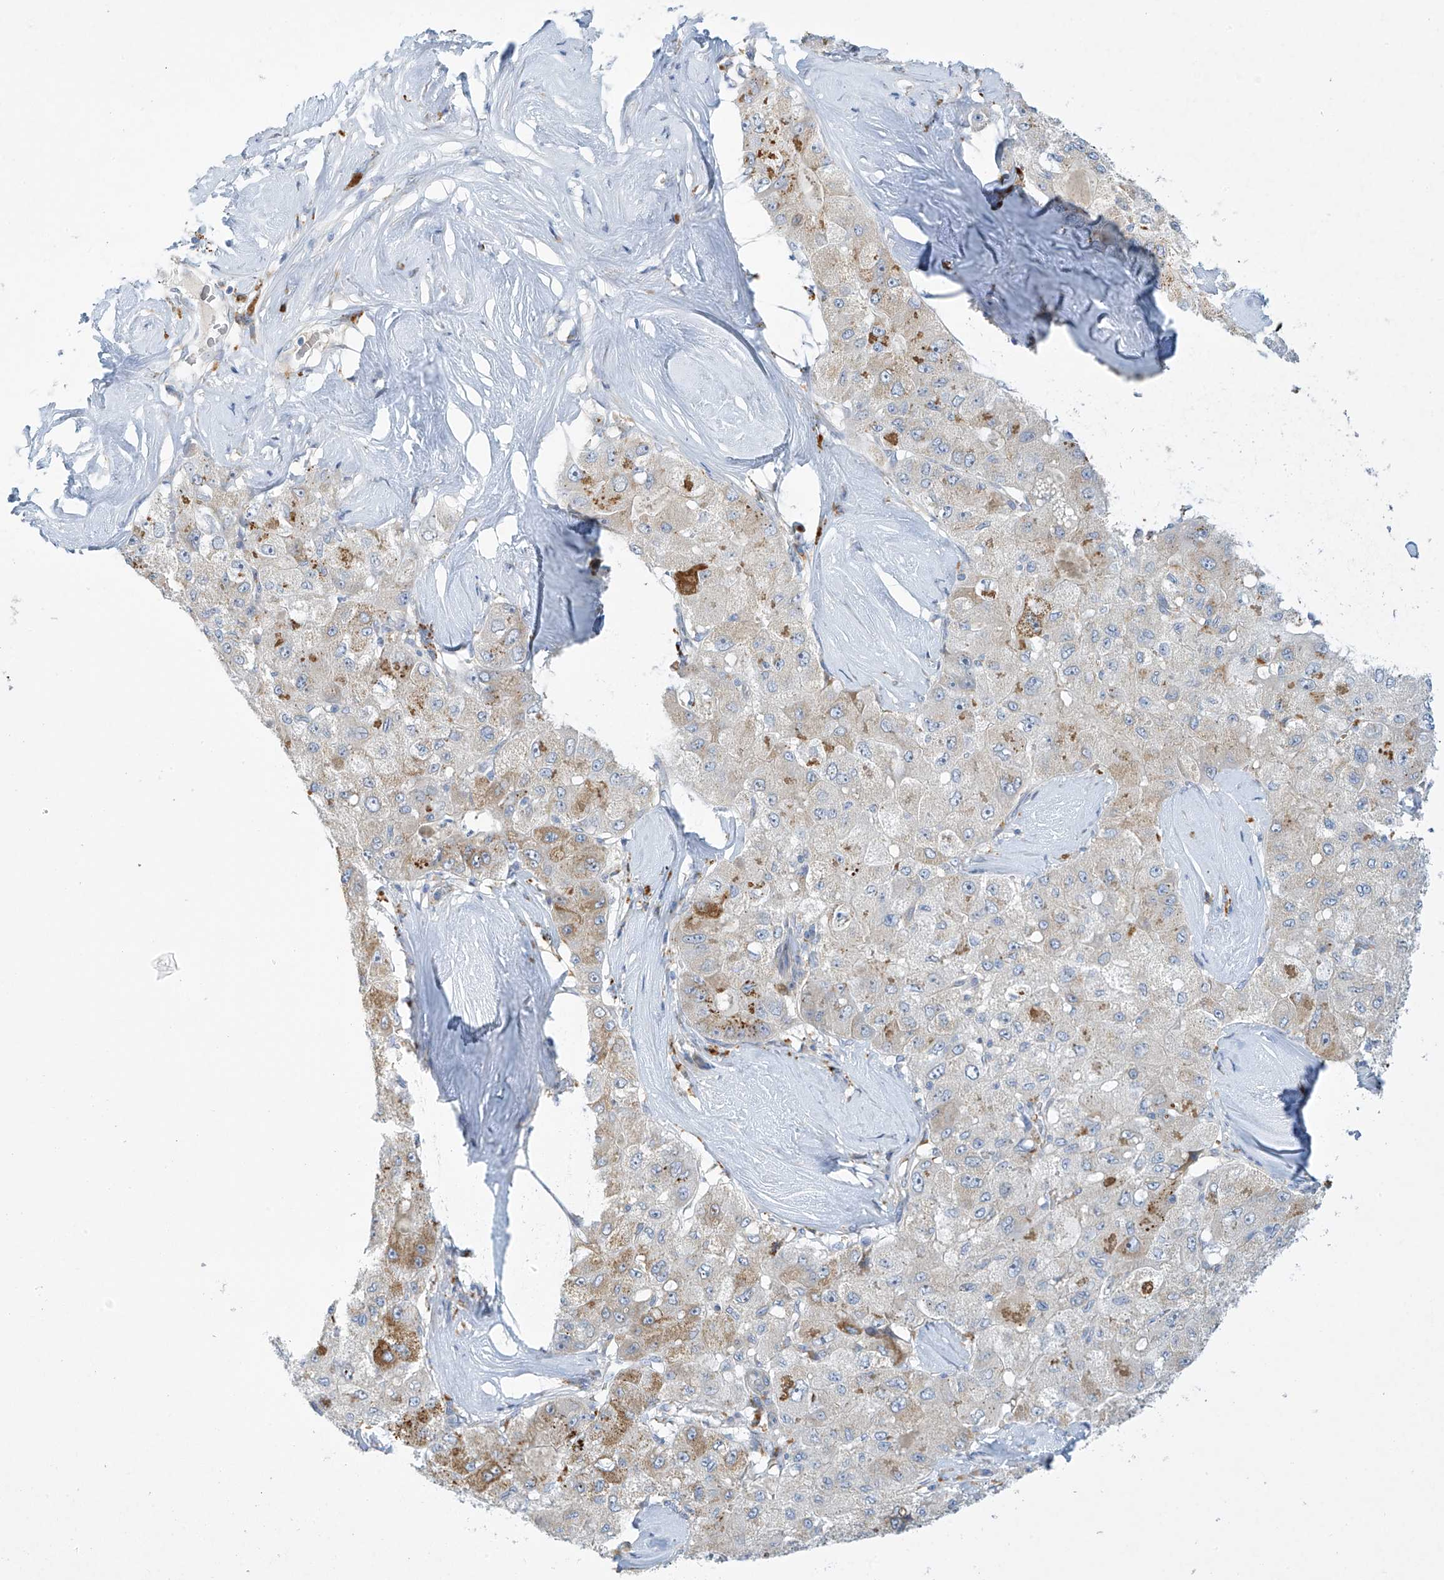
{"staining": {"intensity": "weak", "quantity": "<25%", "location": "cytoplasmic/membranous"}, "tissue": "liver cancer", "cell_type": "Tumor cells", "image_type": "cancer", "snomed": [{"axis": "morphology", "description": "Carcinoma, Hepatocellular, NOS"}, {"axis": "topography", "description": "Liver"}], "caption": "Hepatocellular carcinoma (liver) stained for a protein using IHC shows no positivity tumor cells.", "gene": "METTL18", "patient": {"sex": "male", "age": 80}}